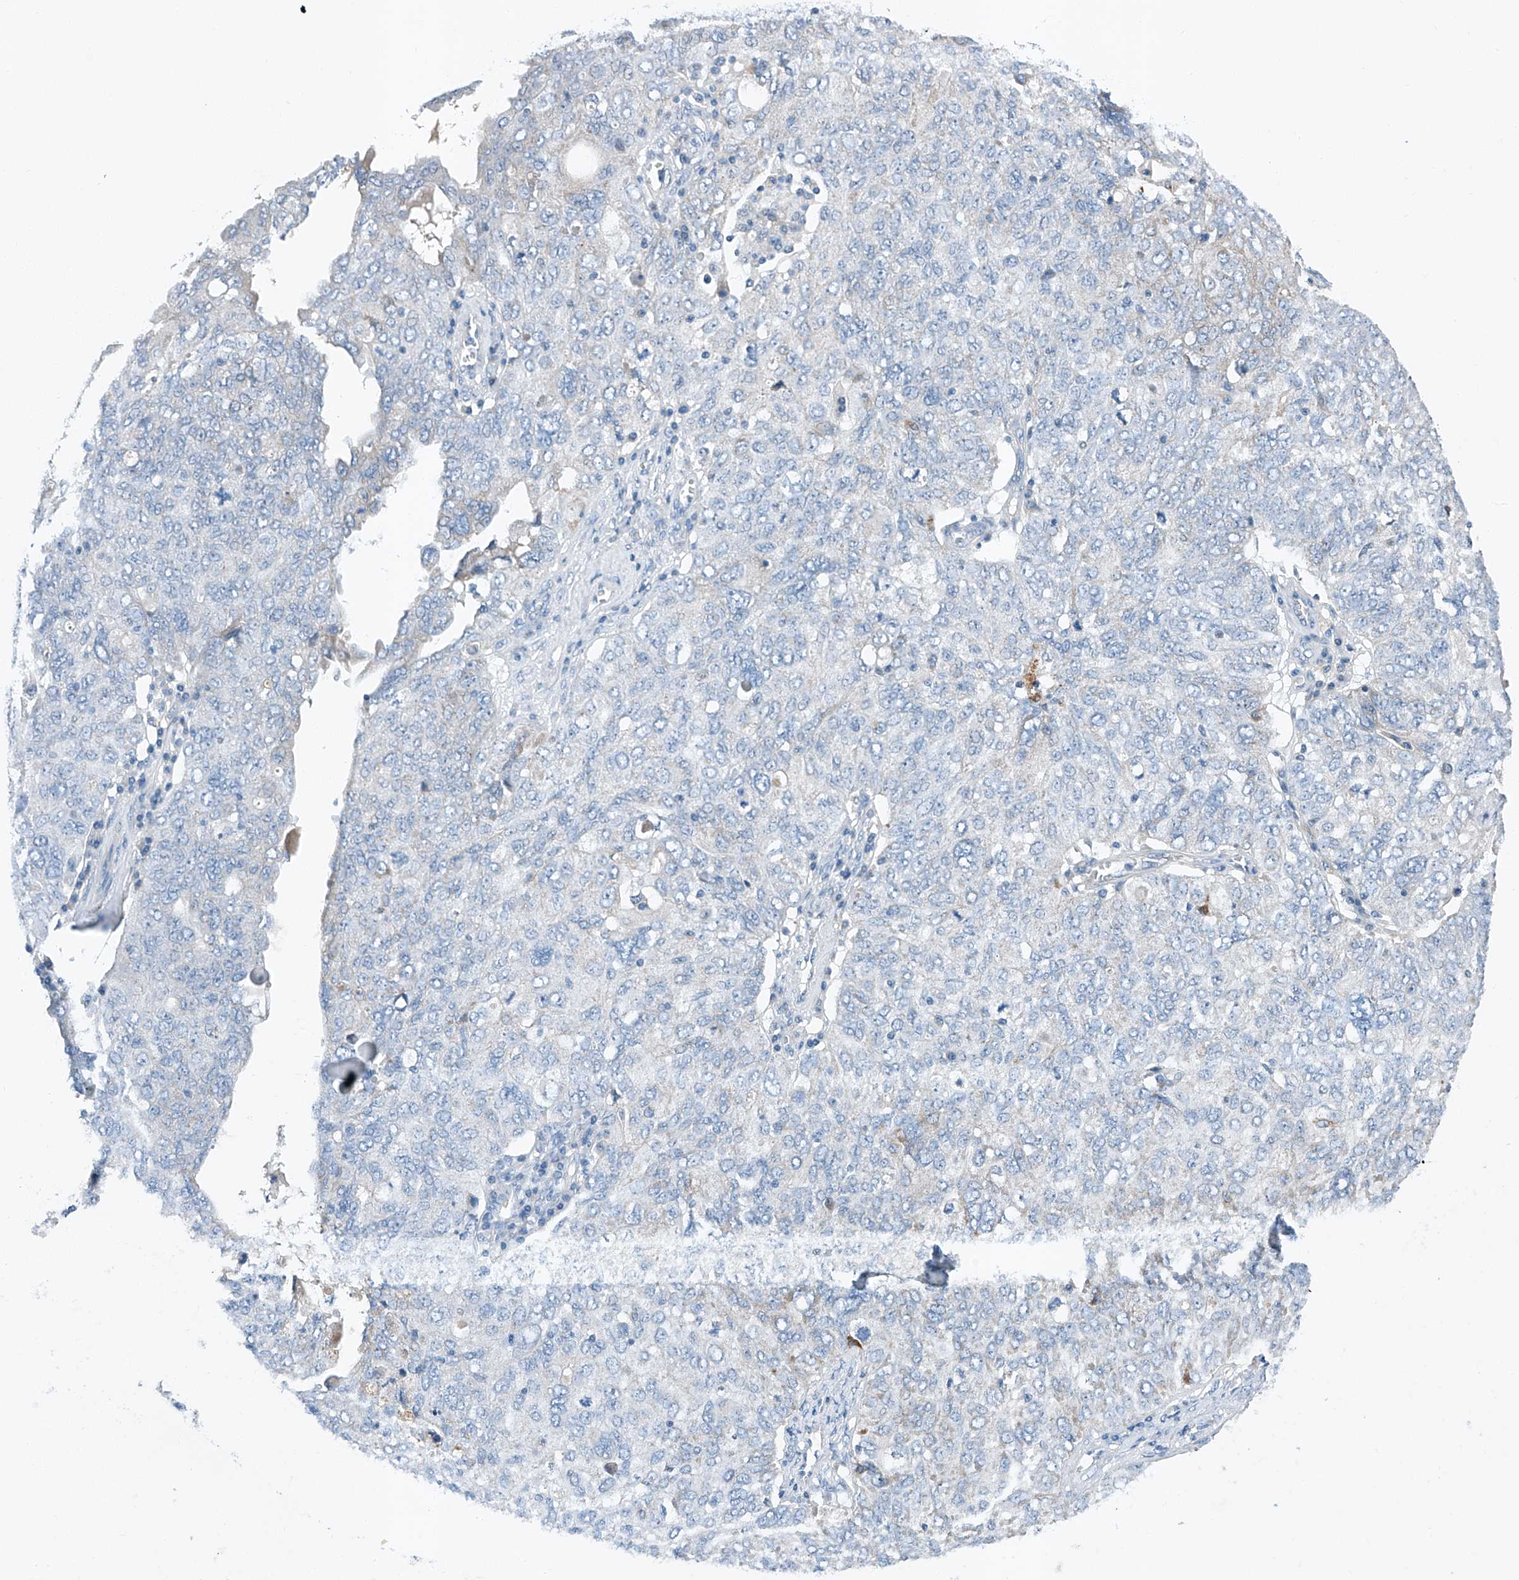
{"staining": {"intensity": "negative", "quantity": "none", "location": "none"}, "tissue": "ovarian cancer", "cell_type": "Tumor cells", "image_type": "cancer", "snomed": [{"axis": "morphology", "description": "Carcinoma, endometroid"}, {"axis": "topography", "description": "Ovary"}], "caption": "DAB immunohistochemical staining of ovarian endometroid carcinoma shows no significant positivity in tumor cells.", "gene": "MDGA1", "patient": {"sex": "female", "age": 62}}